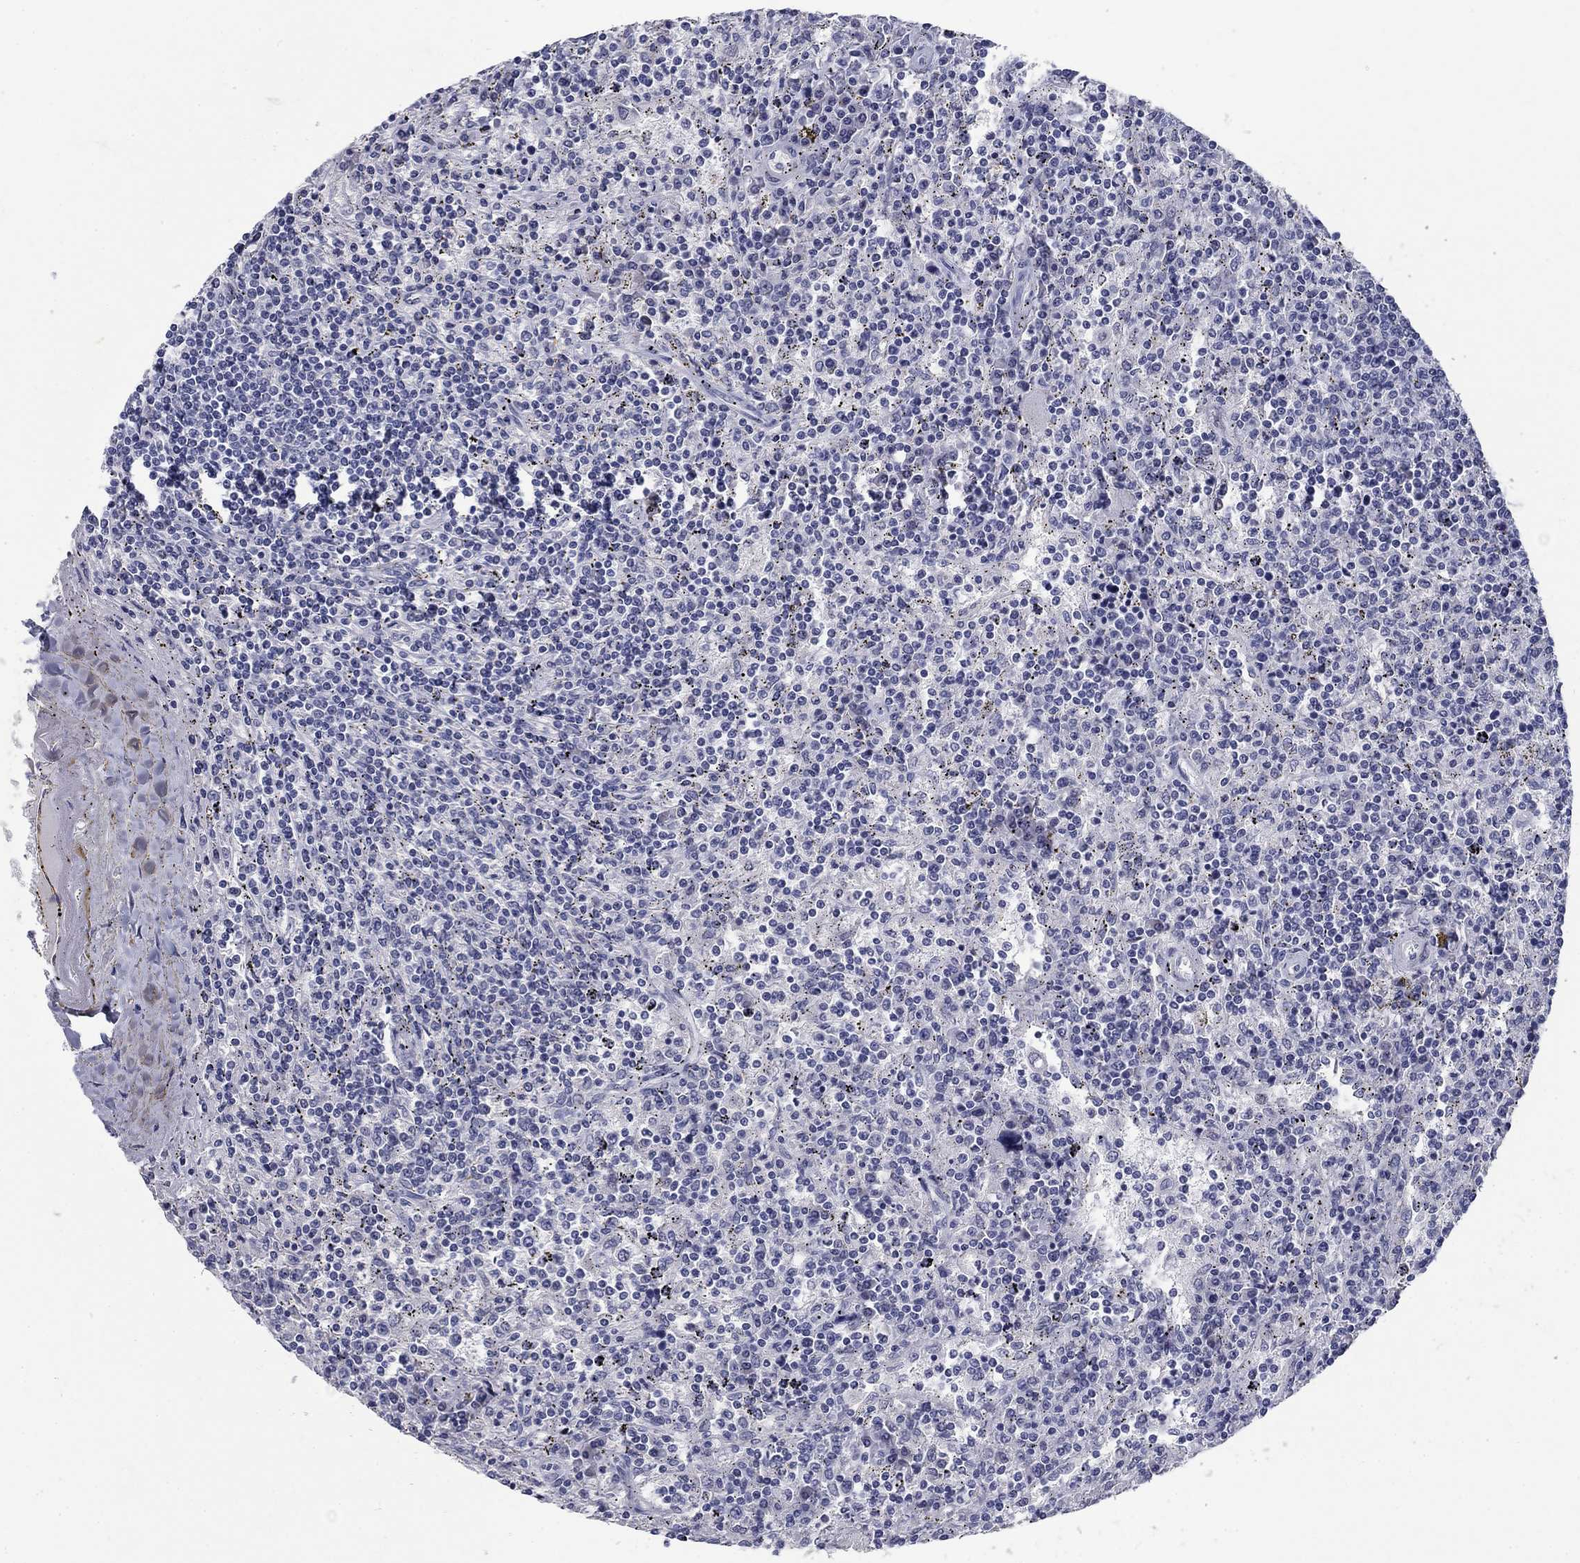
{"staining": {"intensity": "negative", "quantity": "none", "location": "none"}, "tissue": "lymphoma", "cell_type": "Tumor cells", "image_type": "cancer", "snomed": [{"axis": "morphology", "description": "Malignant lymphoma, non-Hodgkin's type, Low grade"}, {"axis": "topography", "description": "Spleen"}], "caption": "High magnification brightfield microscopy of lymphoma stained with DAB (brown) and counterstained with hematoxylin (blue): tumor cells show no significant positivity.", "gene": "ELAVL4", "patient": {"sex": "male", "age": 62}}